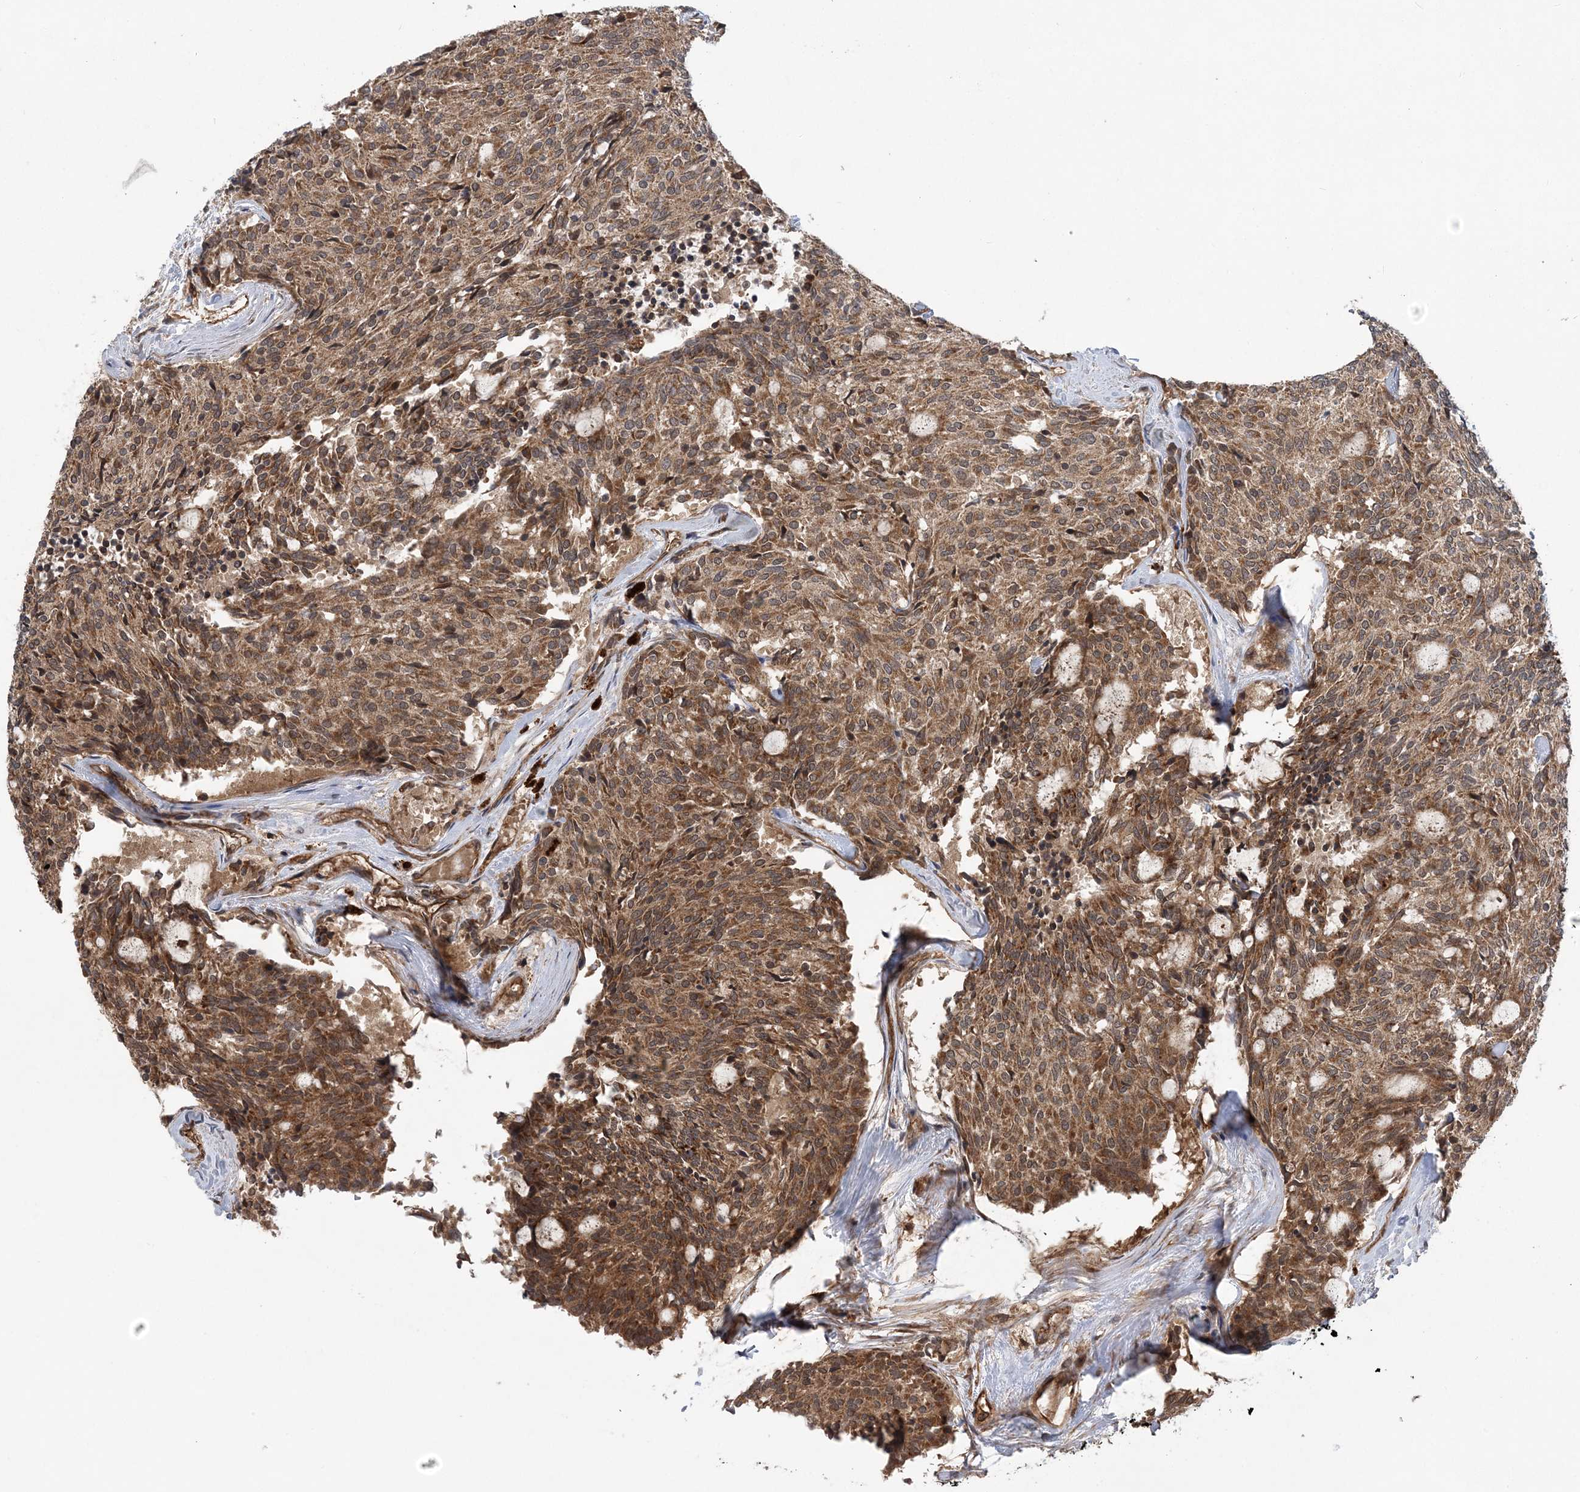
{"staining": {"intensity": "moderate", "quantity": ">75%", "location": "cytoplasmic/membranous"}, "tissue": "carcinoid", "cell_type": "Tumor cells", "image_type": "cancer", "snomed": [{"axis": "morphology", "description": "Carcinoid, malignant, NOS"}, {"axis": "topography", "description": "Pancreas"}], "caption": "Carcinoid stained for a protein (brown) displays moderate cytoplasmic/membranous positive staining in approximately >75% of tumor cells.", "gene": "ATG3", "patient": {"sex": "female", "age": 54}}